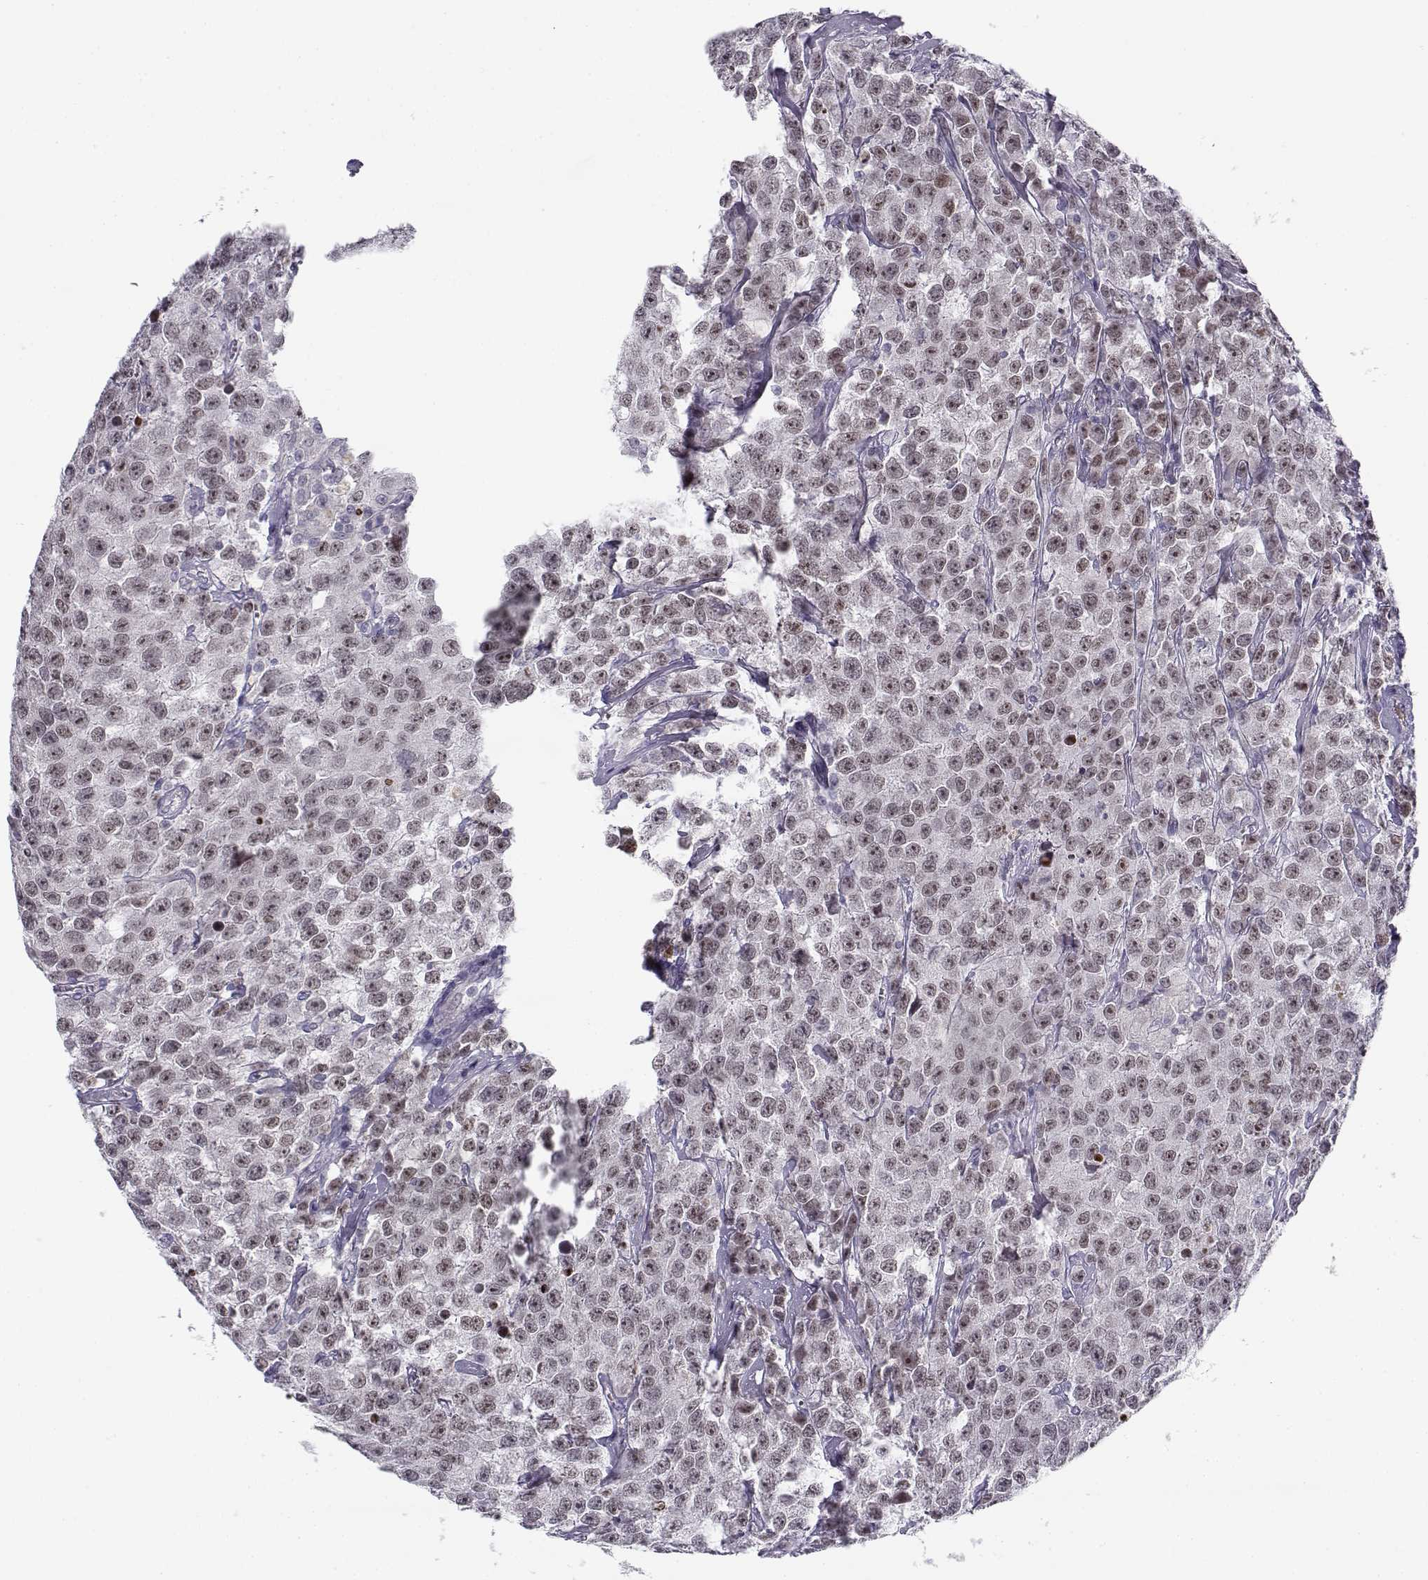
{"staining": {"intensity": "weak", "quantity": "<25%", "location": "nuclear"}, "tissue": "testis cancer", "cell_type": "Tumor cells", "image_type": "cancer", "snomed": [{"axis": "morphology", "description": "Seminoma, NOS"}, {"axis": "topography", "description": "Testis"}], "caption": "The photomicrograph reveals no significant positivity in tumor cells of seminoma (testis). Brightfield microscopy of immunohistochemistry (IHC) stained with DAB (brown) and hematoxylin (blue), captured at high magnification.", "gene": "DDX25", "patient": {"sex": "male", "age": 59}}